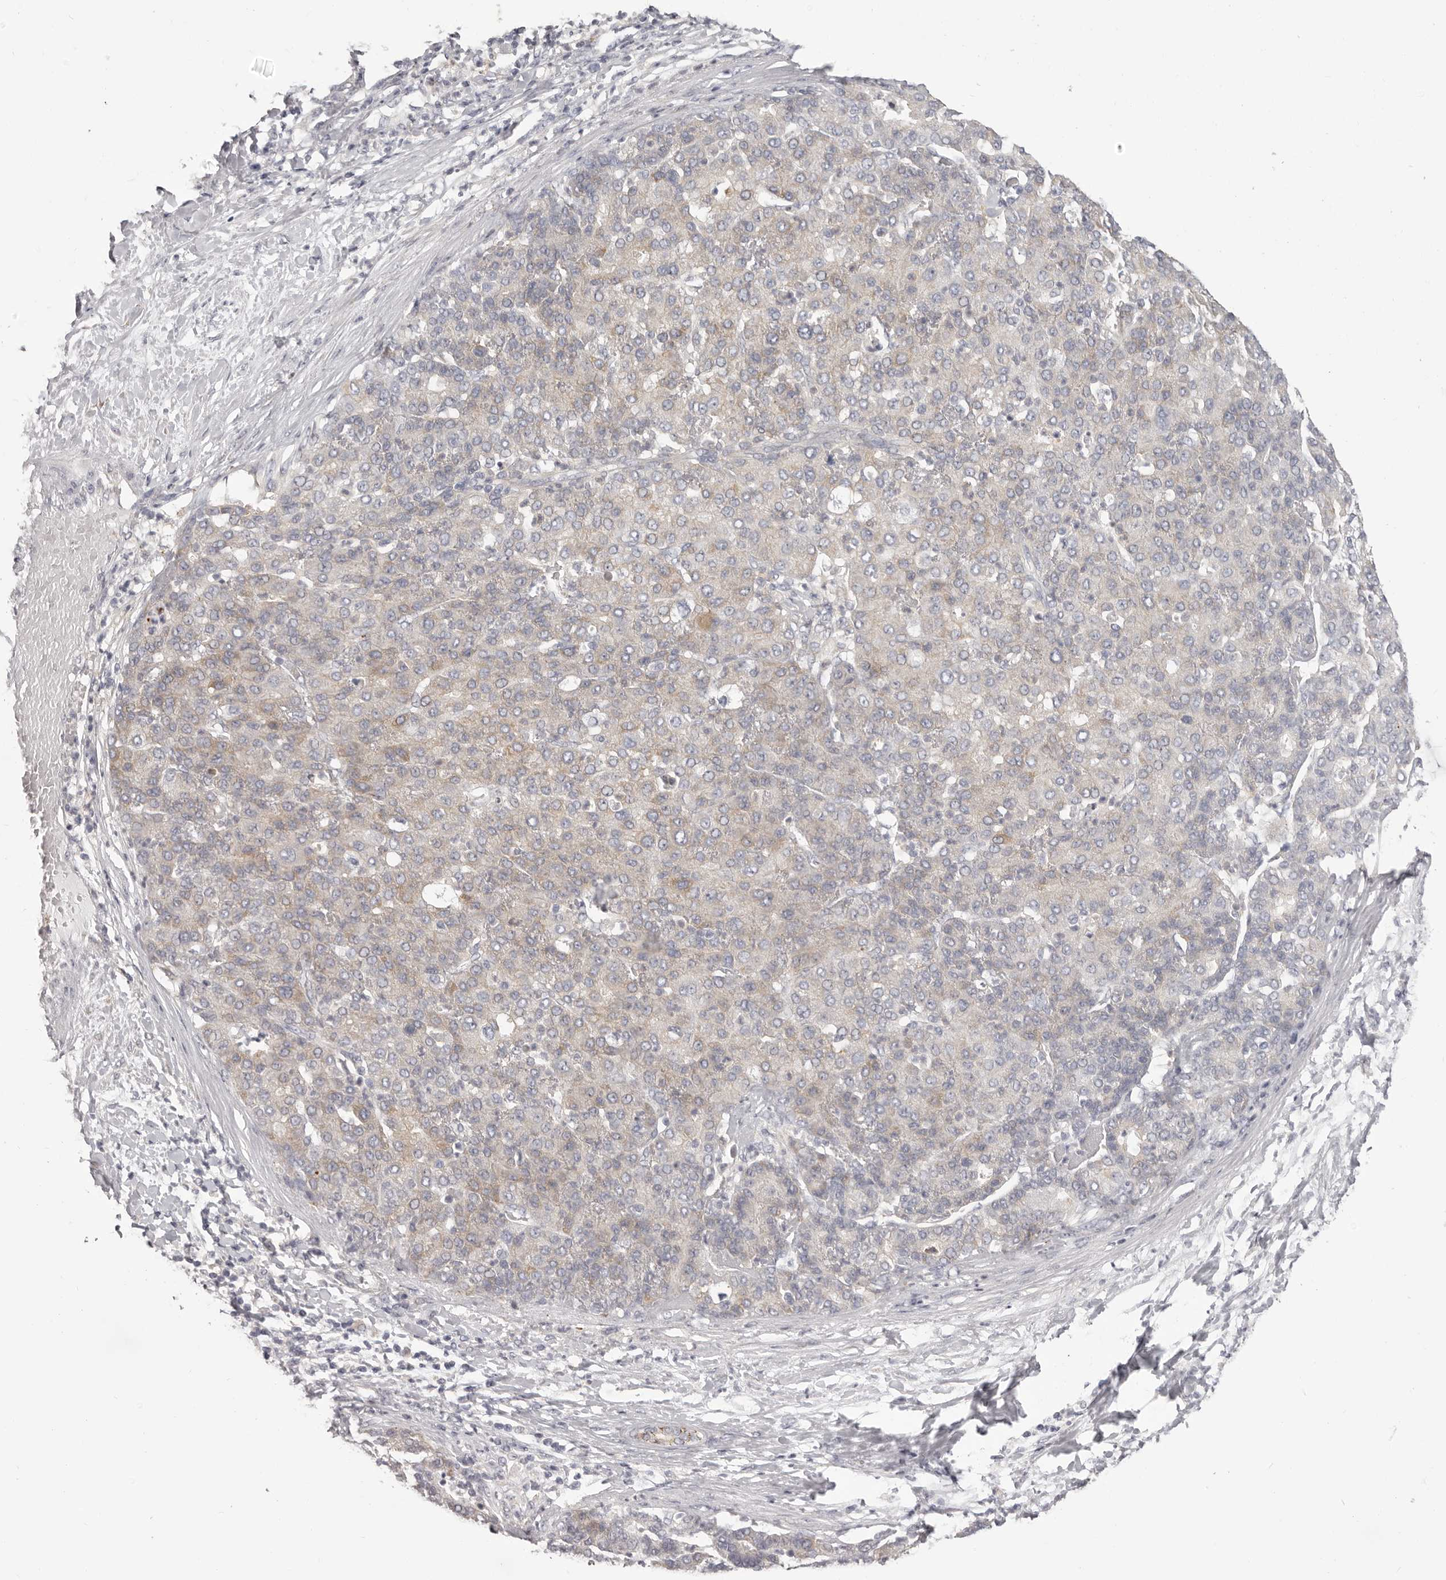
{"staining": {"intensity": "moderate", "quantity": "<25%", "location": "cytoplasmic/membranous"}, "tissue": "liver cancer", "cell_type": "Tumor cells", "image_type": "cancer", "snomed": [{"axis": "morphology", "description": "Carcinoma, Hepatocellular, NOS"}, {"axis": "topography", "description": "Liver"}], "caption": "Liver cancer stained with a brown dye demonstrates moderate cytoplasmic/membranous positive staining in approximately <25% of tumor cells.", "gene": "OTUD3", "patient": {"sex": "male", "age": 65}}